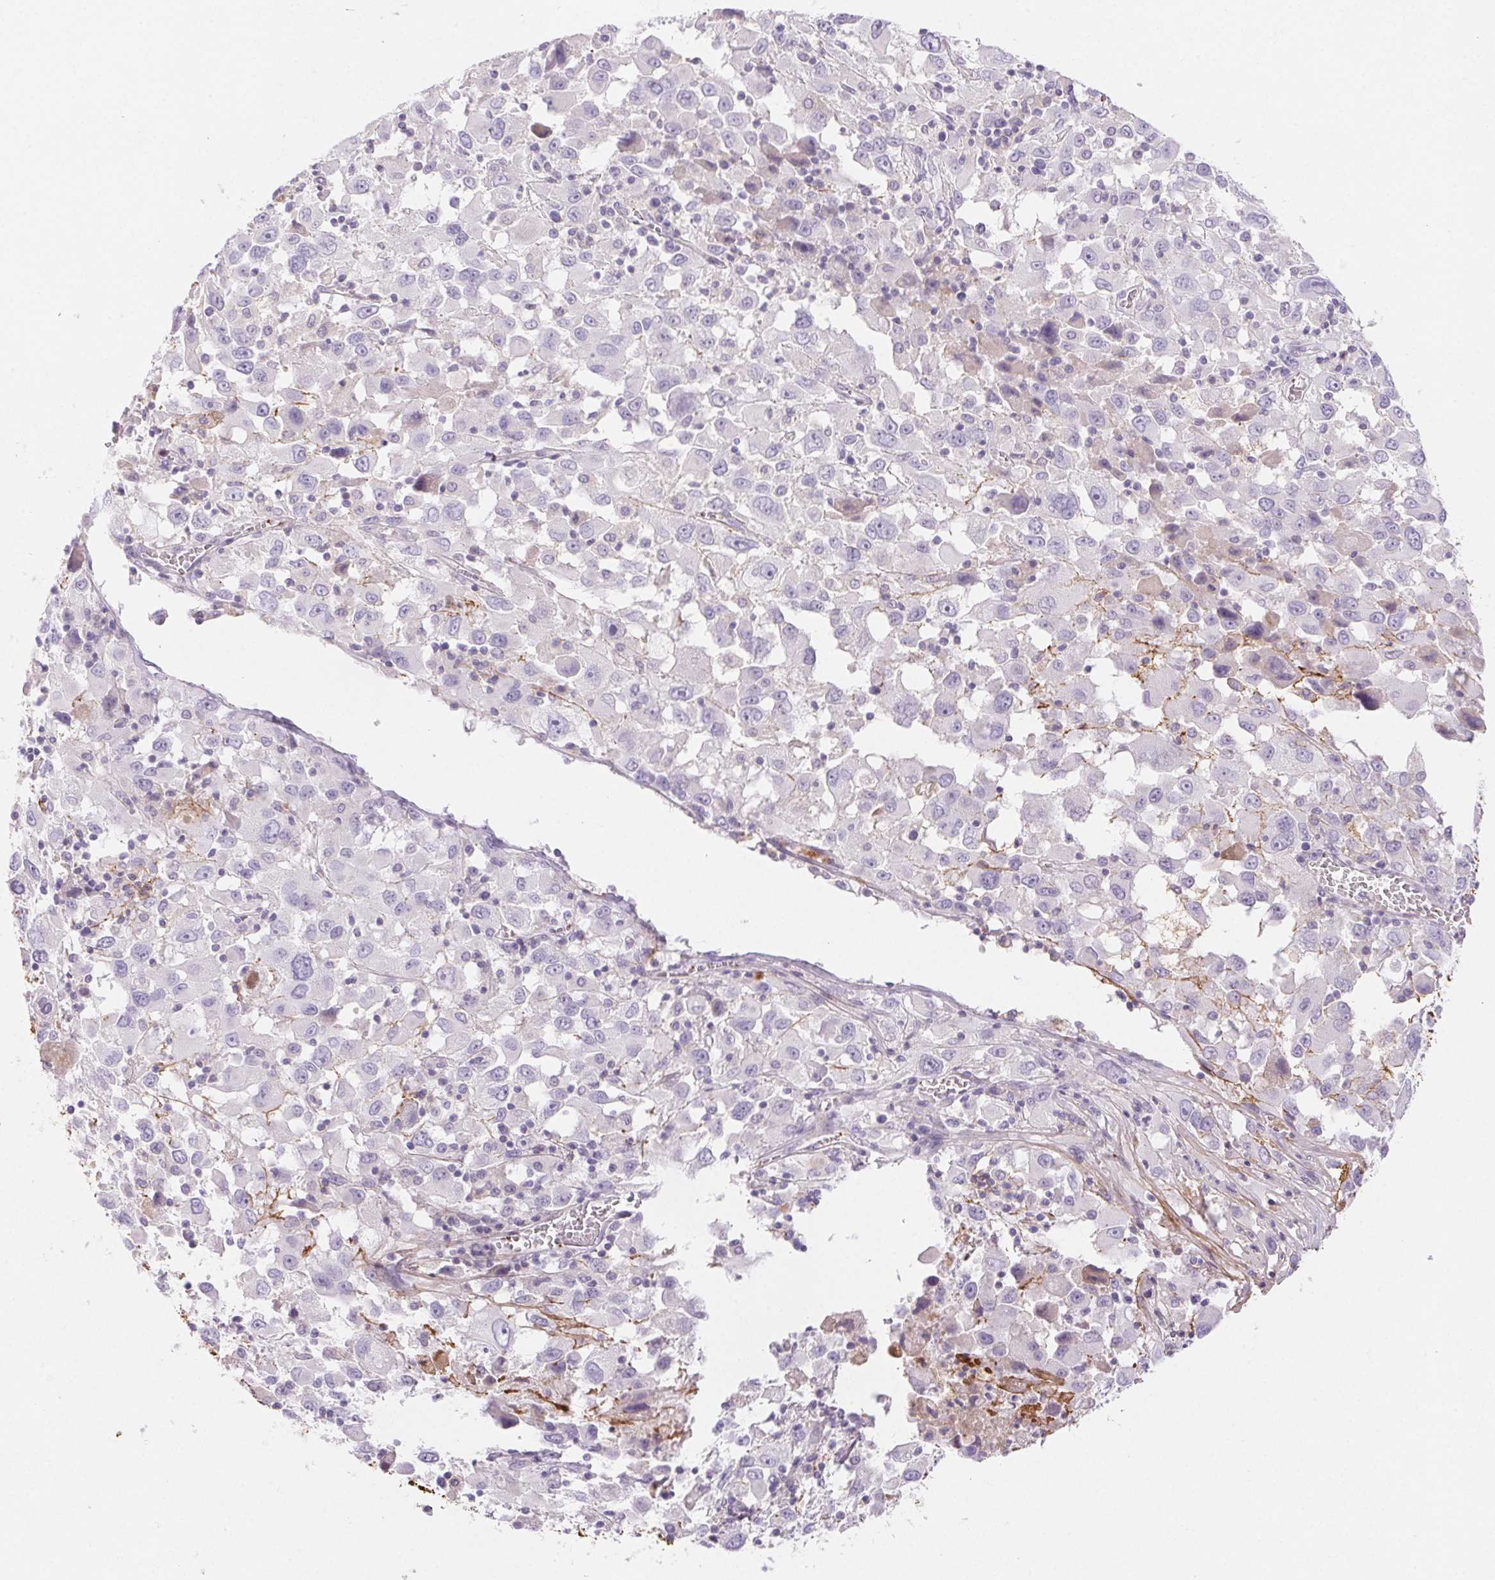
{"staining": {"intensity": "negative", "quantity": "none", "location": "none"}, "tissue": "melanoma", "cell_type": "Tumor cells", "image_type": "cancer", "snomed": [{"axis": "morphology", "description": "Malignant melanoma, Metastatic site"}, {"axis": "topography", "description": "Soft tissue"}], "caption": "An immunohistochemistry (IHC) micrograph of malignant melanoma (metastatic site) is shown. There is no staining in tumor cells of malignant melanoma (metastatic site). The staining was performed using DAB (3,3'-diaminobenzidine) to visualize the protein expression in brown, while the nuclei were stained in blue with hematoxylin (Magnification: 20x).", "gene": "FGA", "patient": {"sex": "male", "age": 50}}